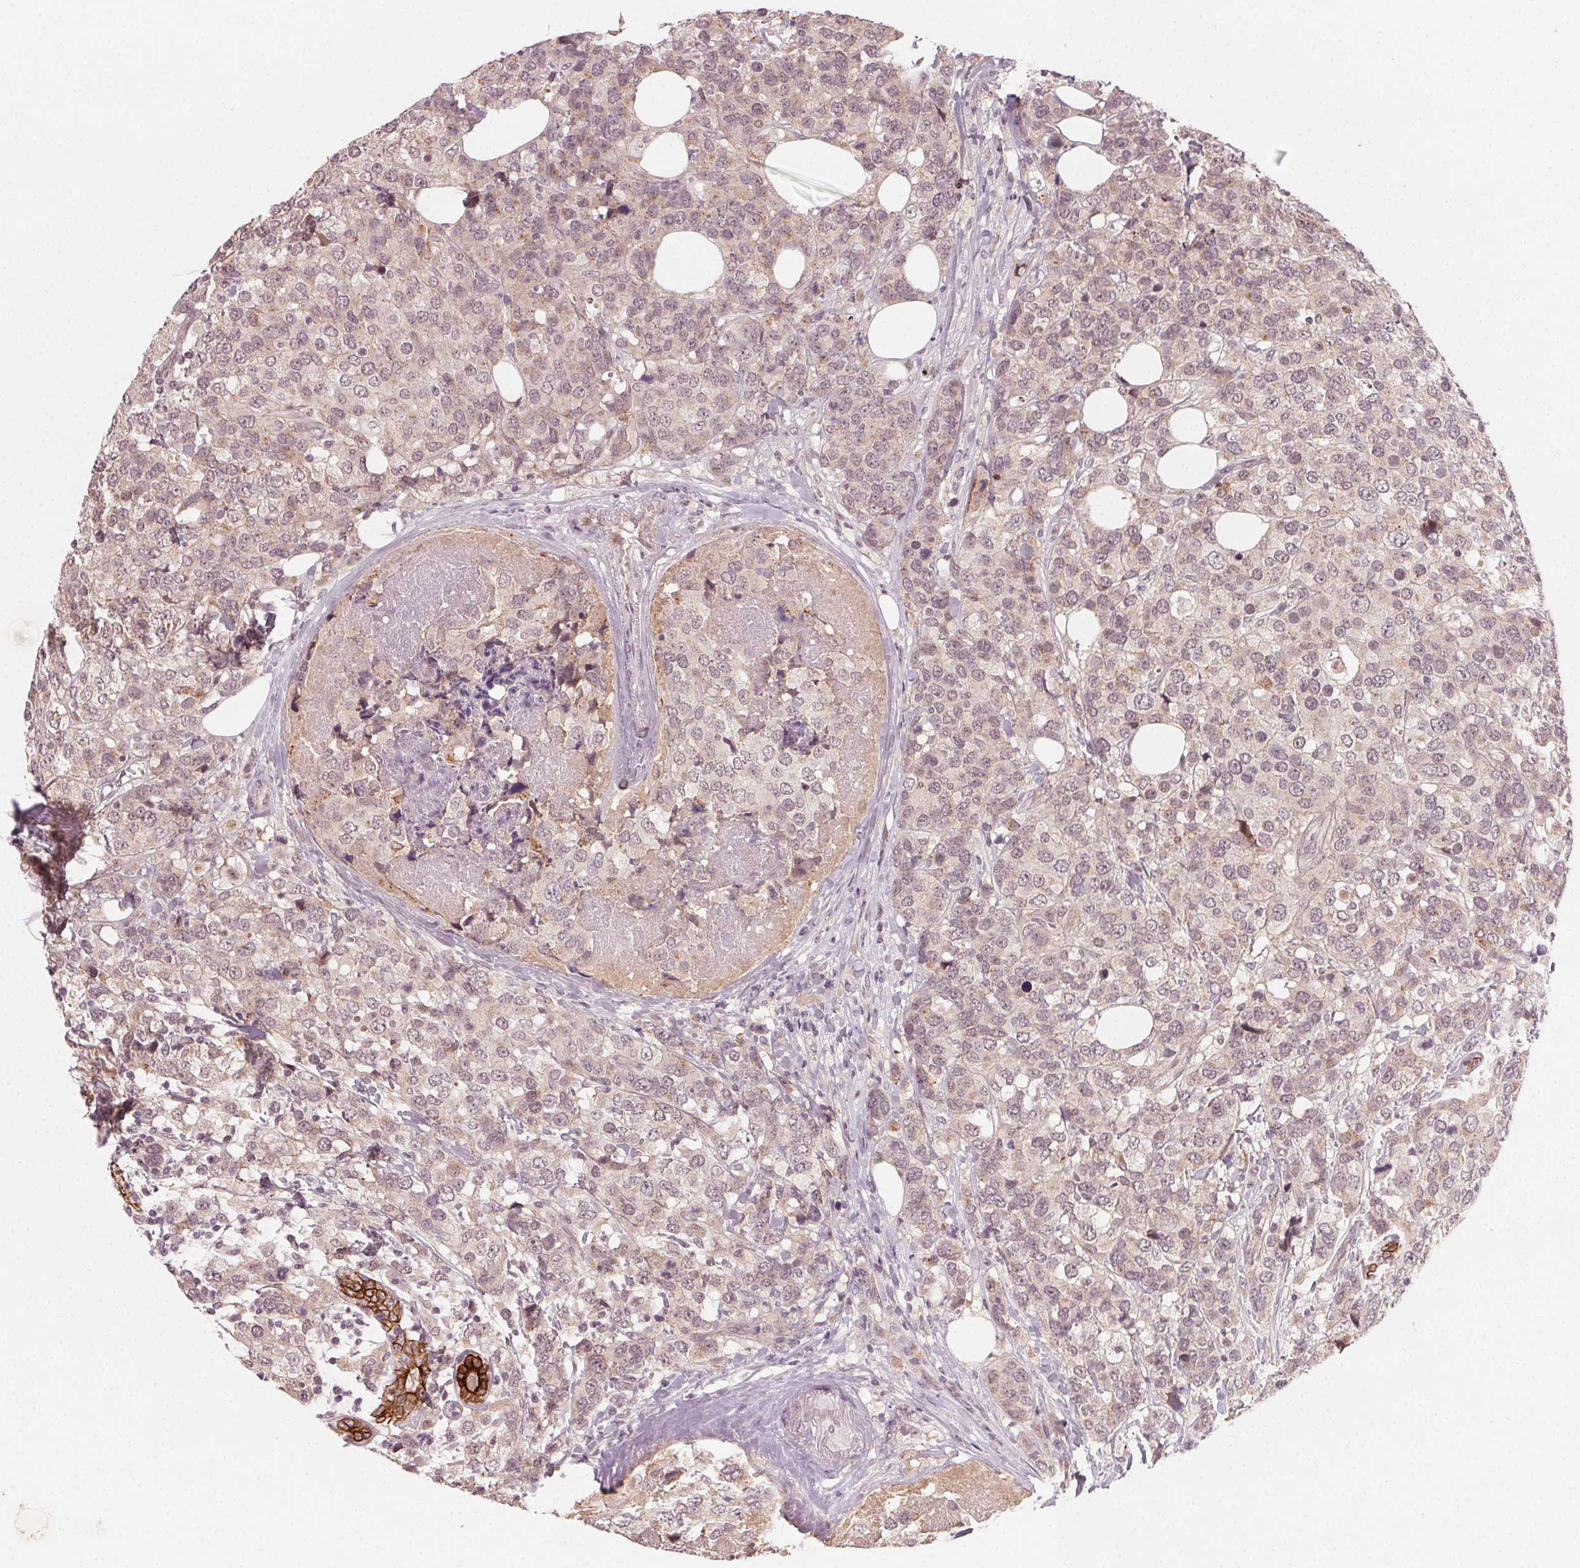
{"staining": {"intensity": "weak", "quantity": "<25%", "location": "cytoplasmic/membranous,nuclear"}, "tissue": "breast cancer", "cell_type": "Tumor cells", "image_type": "cancer", "snomed": [{"axis": "morphology", "description": "Lobular carcinoma"}, {"axis": "topography", "description": "Breast"}], "caption": "Tumor cells show no significant staining in breast cancer (lobular carcinoma). (DAB immunohistochemistry, high magnification).", "gene": "TUB", "patient": {"sex": "female", "age": 59}}